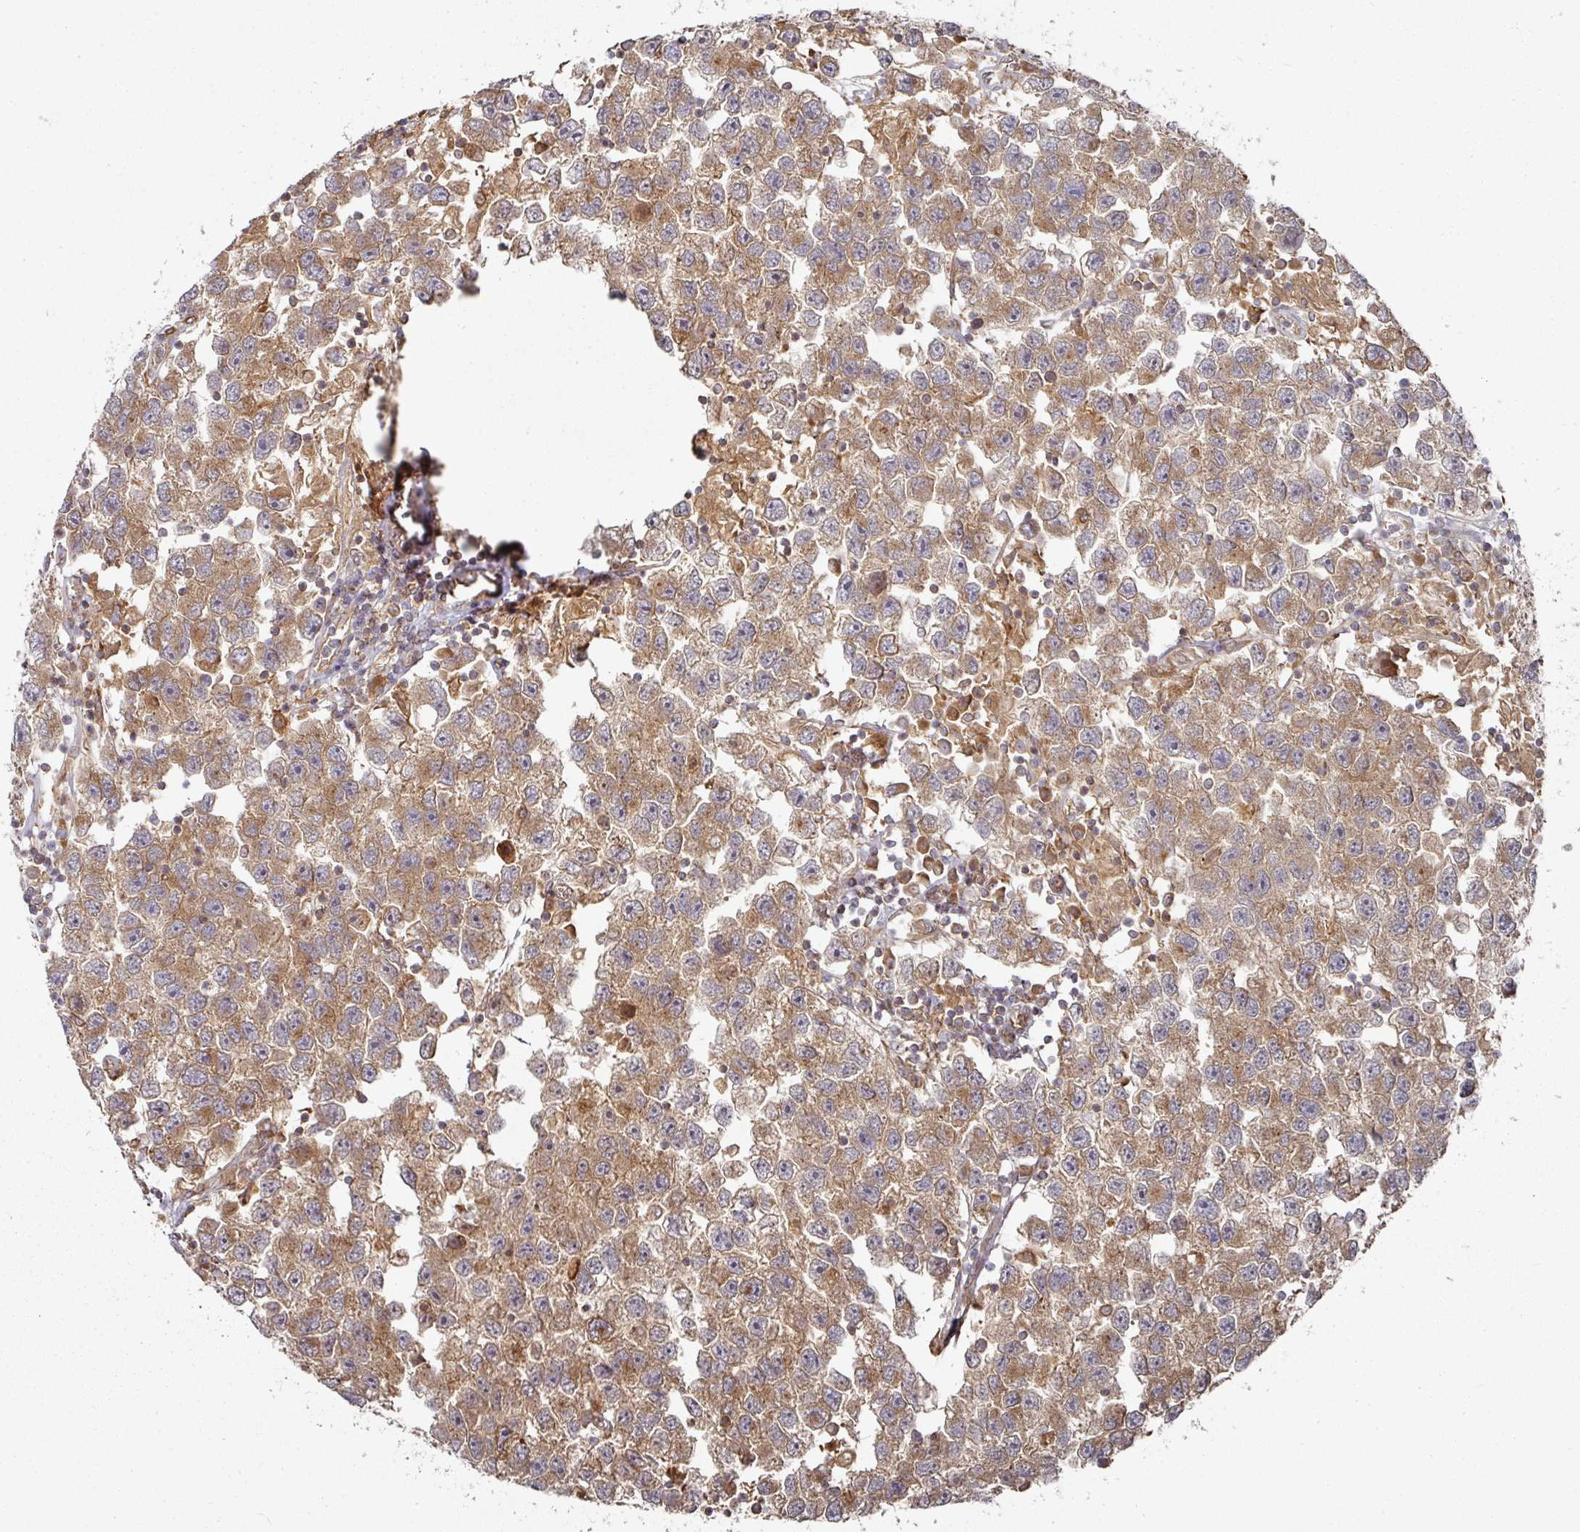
{"staining": {"intensity": "moderate", "quantity": ">75%", "location": "cytoplasmic/membranous"}, "tissue": "testis cancer", "cell_type": "Tumor cells", "image_type": "cancer", "snomed": [{"axis": "morphology", "description": "Seminoma, NOS"}, {"axis": "topography", "description": "Testis"}], "caption": "A high-resolution image shows immunohistochemistry staining of testis seminoma, which demonstrates moderate cytoplasmic/membranous positivity in about >75% of tumor cells.", "gene": "CEP95", "patient": {"sex": "male", "age": 26}}